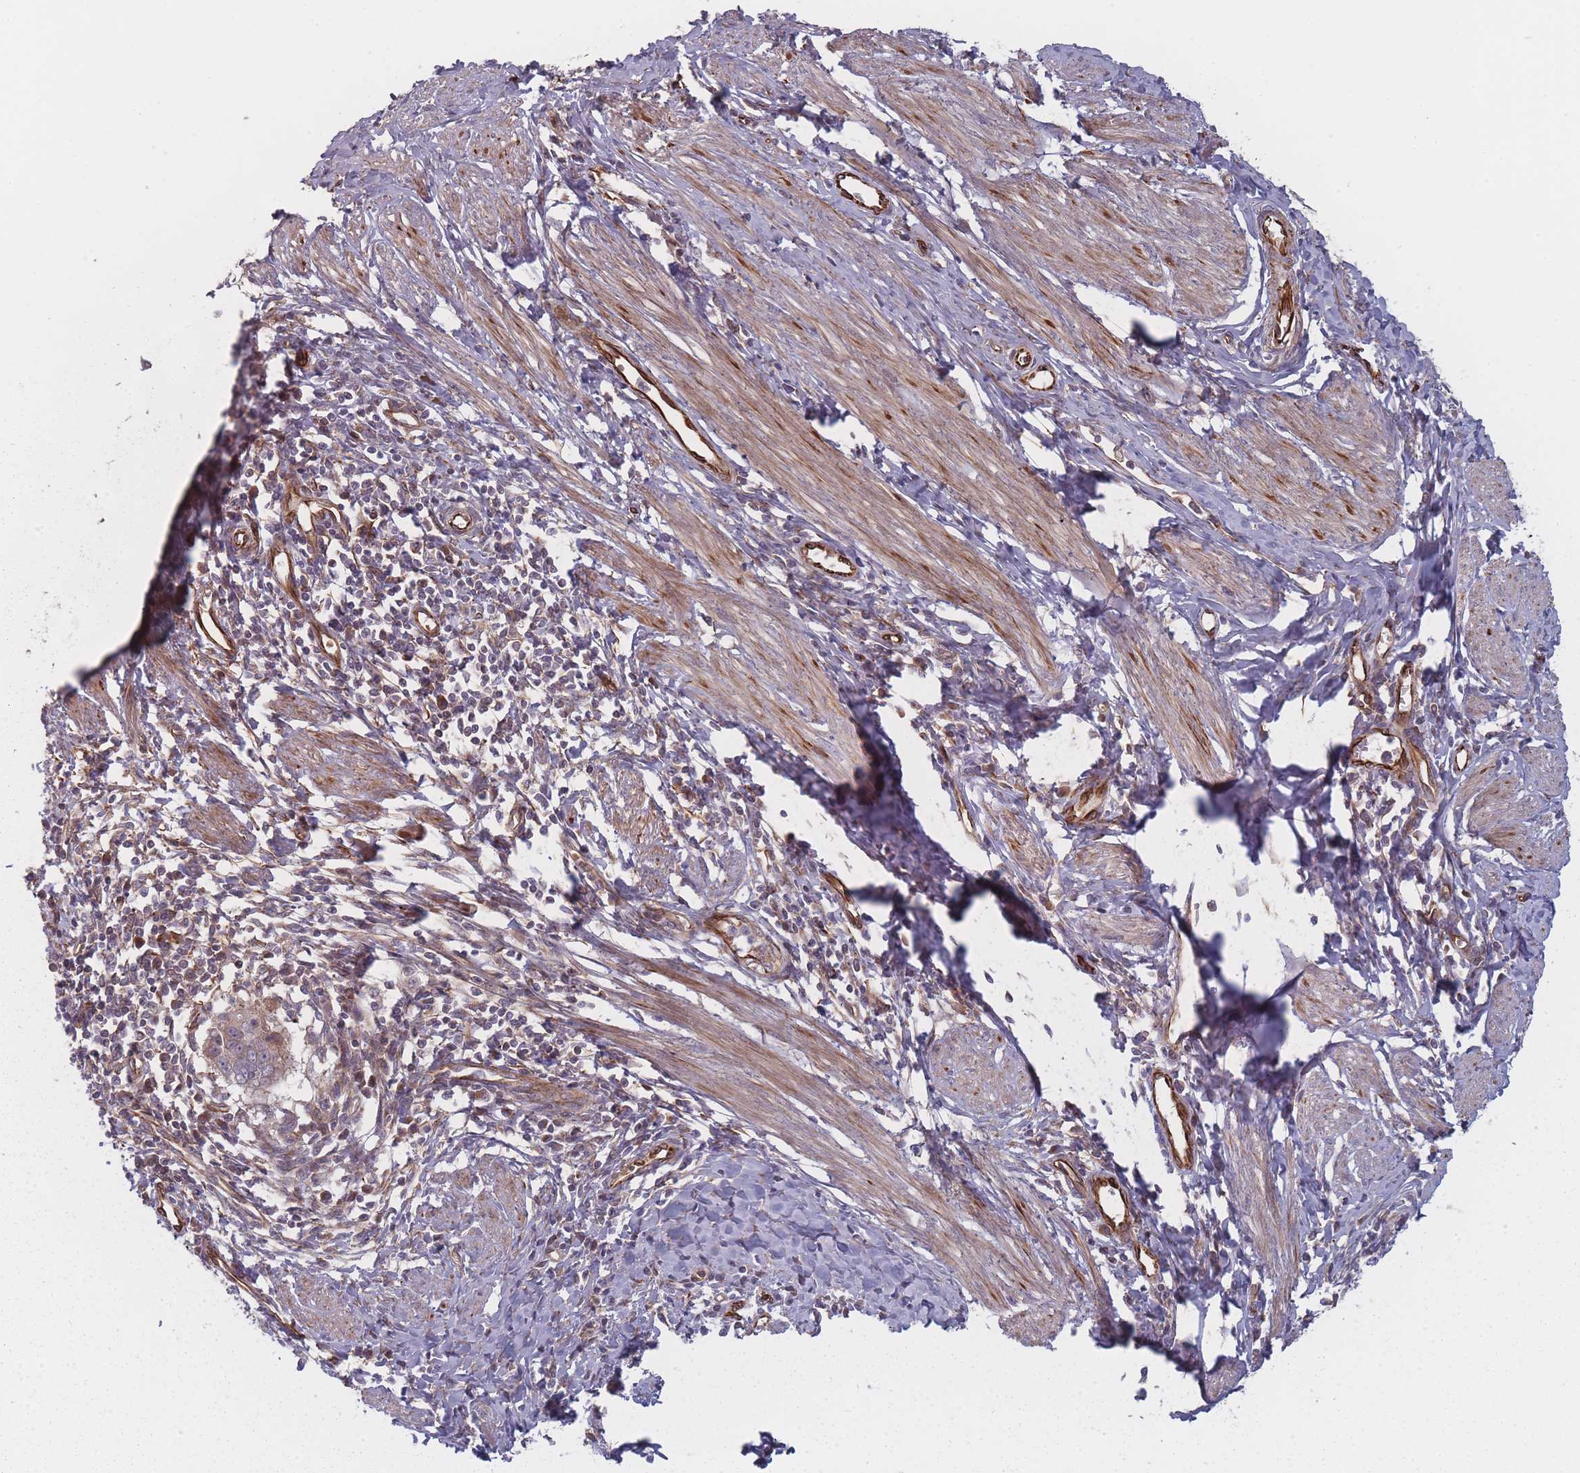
{"staining": {"intensity": "weak", "quantity": "<25%", "location": "cytoplasmic/membranous"}, "tissue": "cervical cancer", "cell_type": "Tumor cells", "image_type": "cancer", "snomed": [{"axis": "morphology", "description": "Adenocarcinoma, NOS"}, {"axis": "topography", "description": "Cervix"}], "caption": "This is a image of IHC staining of cervical cancer (adenocarcinoma), which shows no expression in tumor cells. (DAB immunohistochemistry (IHC) with hematoxylin counter stain).", "gene": "EEF1AKMT2", "patient": {"sex": "female", "age": 36}}